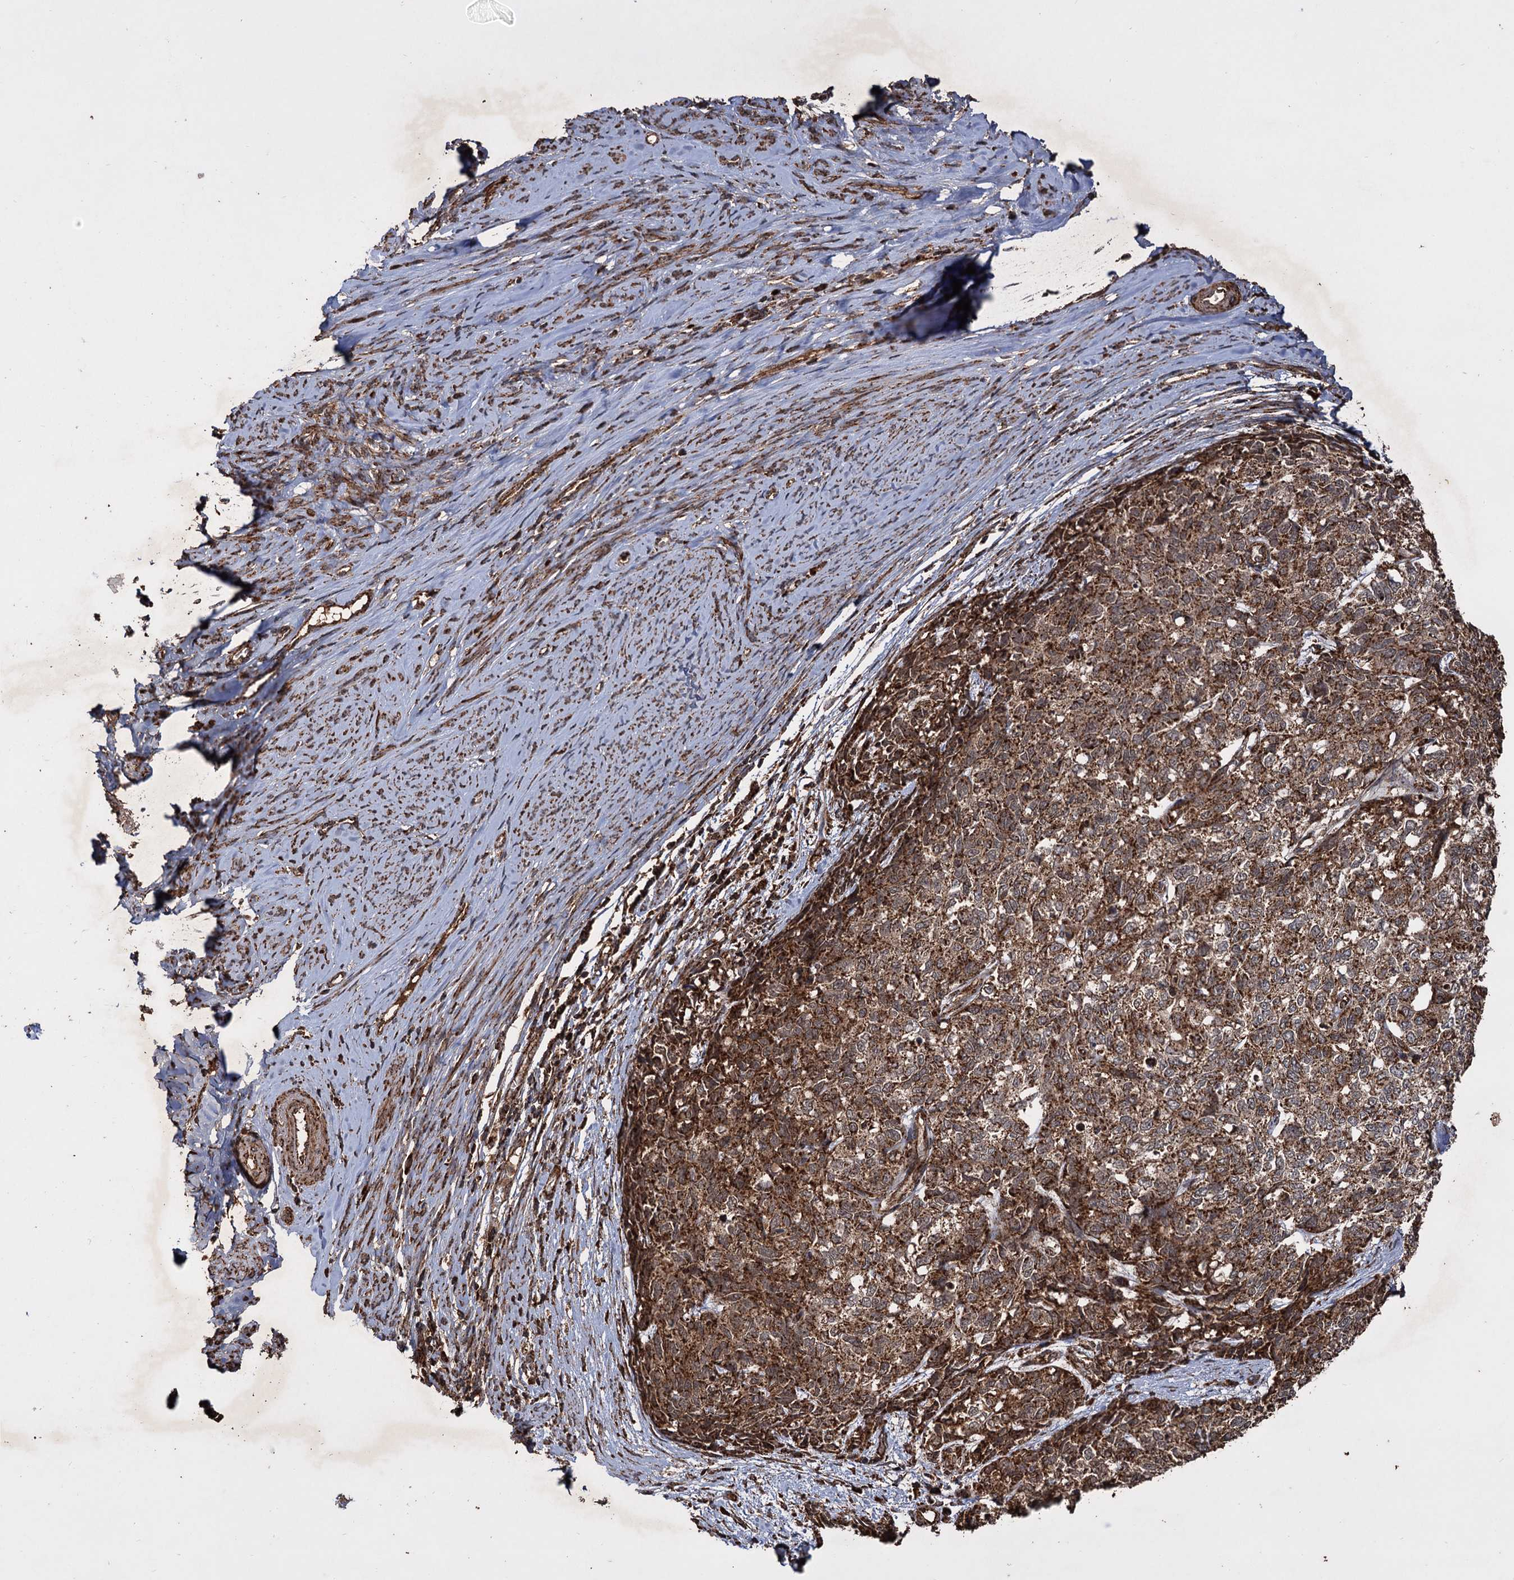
{"staining": {"intensity": "moderate", "quantity": ">75%", "location": "cytoplasmic/membranous"}, "tissue": "cervical cancer", "cell_type": "Tumor cells", "image_type": "cancer", "snomed": [{"axis": "morphology", "description": "Squamous cell carcinoma, NOS"}, {"axis": "topography", "description": "Cervix"}], "caption": "The image displays immunohistochemical staining of cervical cancer. There is moderate cytoplasmic/membranous staining is appreciated in about >75% of tumor cells.", "gene": "IPO4", "patient": {"sex": "female", "age": 63}}